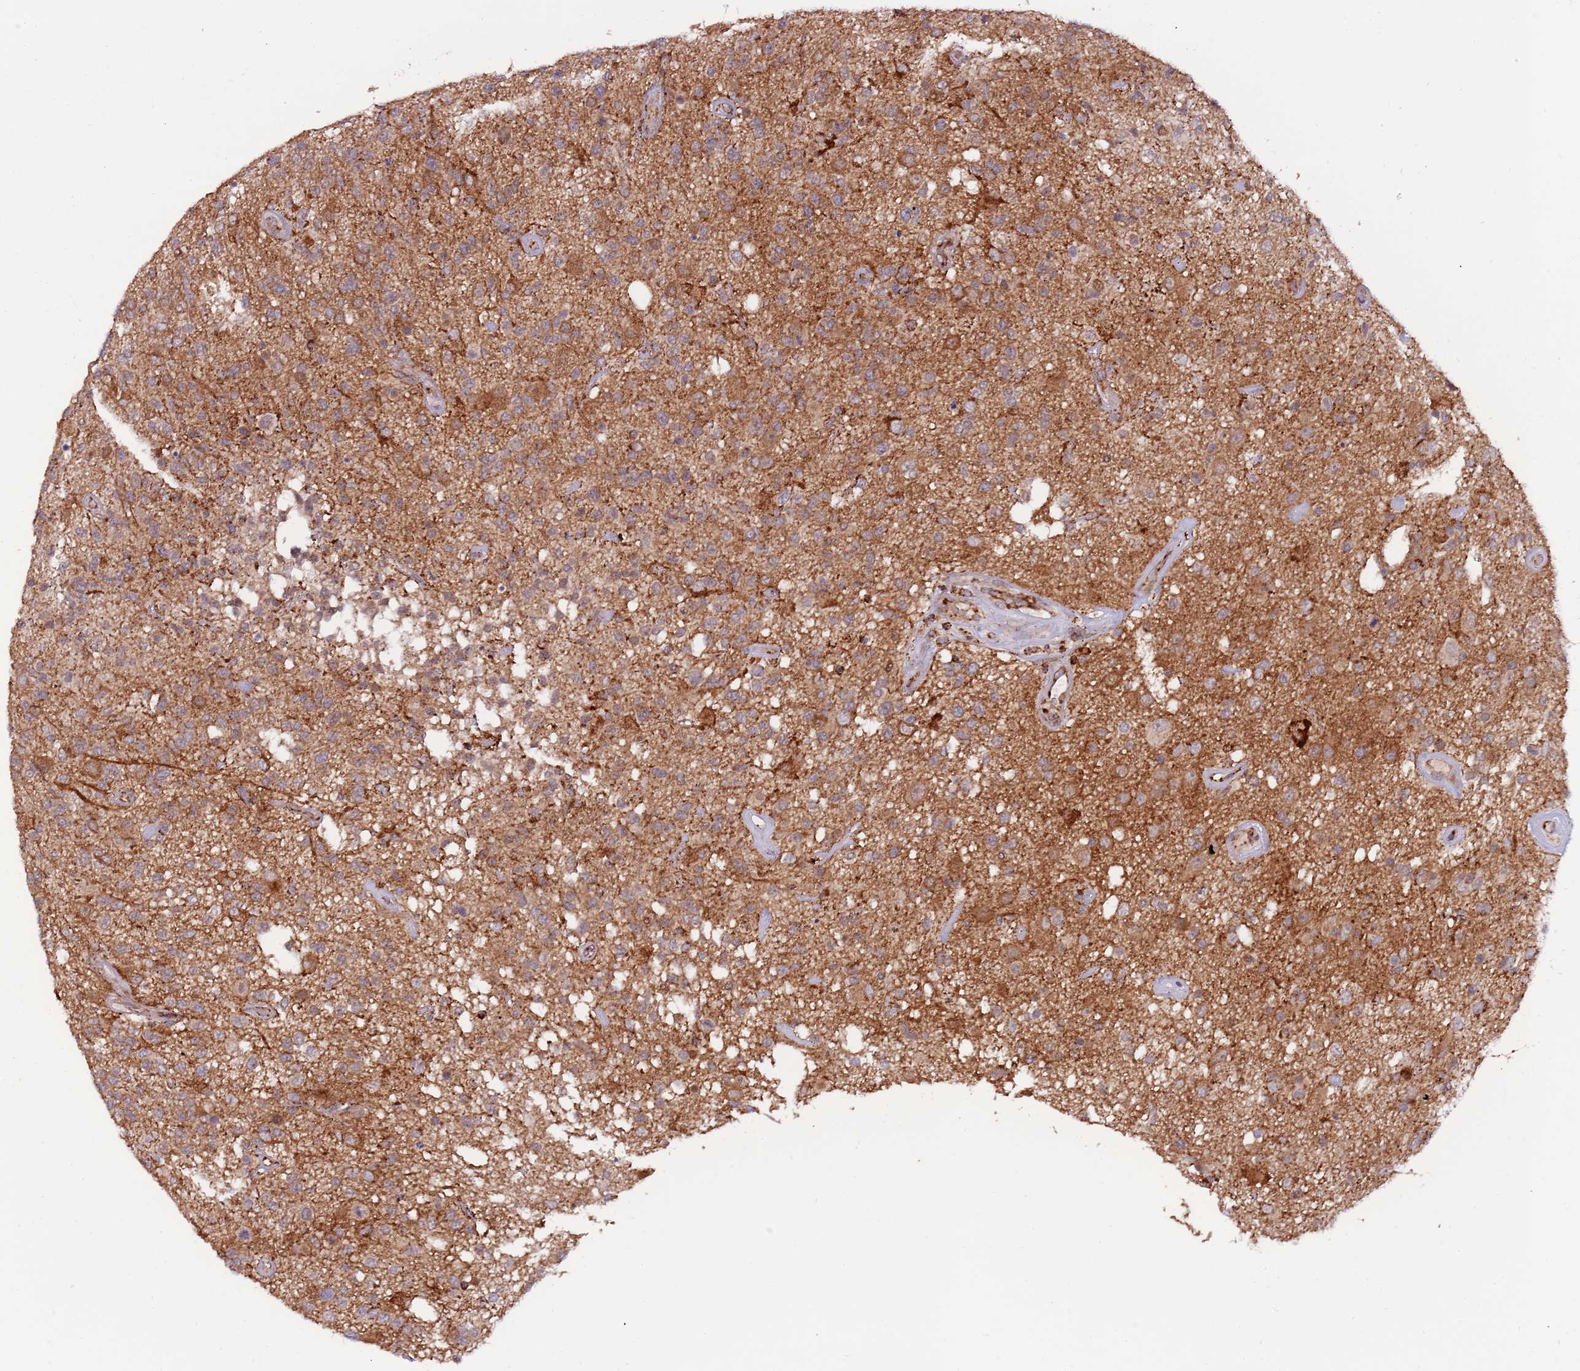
{"staining": {"intensity": "moderate", "quantity": ">75%", "location": "cytoplasmic/membranous"}, "tissue": "glioma", "cell_type": "Tumor cells", "image_type": "cancer", "snomed": [{"axis": "morphology", "description": "Glioma, malignant, High grade"}, {"axis": "morphology", "description": "Glioblastoma, NOS"}, {"axis": "topography", "description": "Brain"}], "caption": "Human glioma stained with a brown dye exhibits moderate cytoplasmic/membranous positive positivity in about >75% of tumor cells.", "gene": "ULK3", "patient": {"sex": "male", "age": 60}}